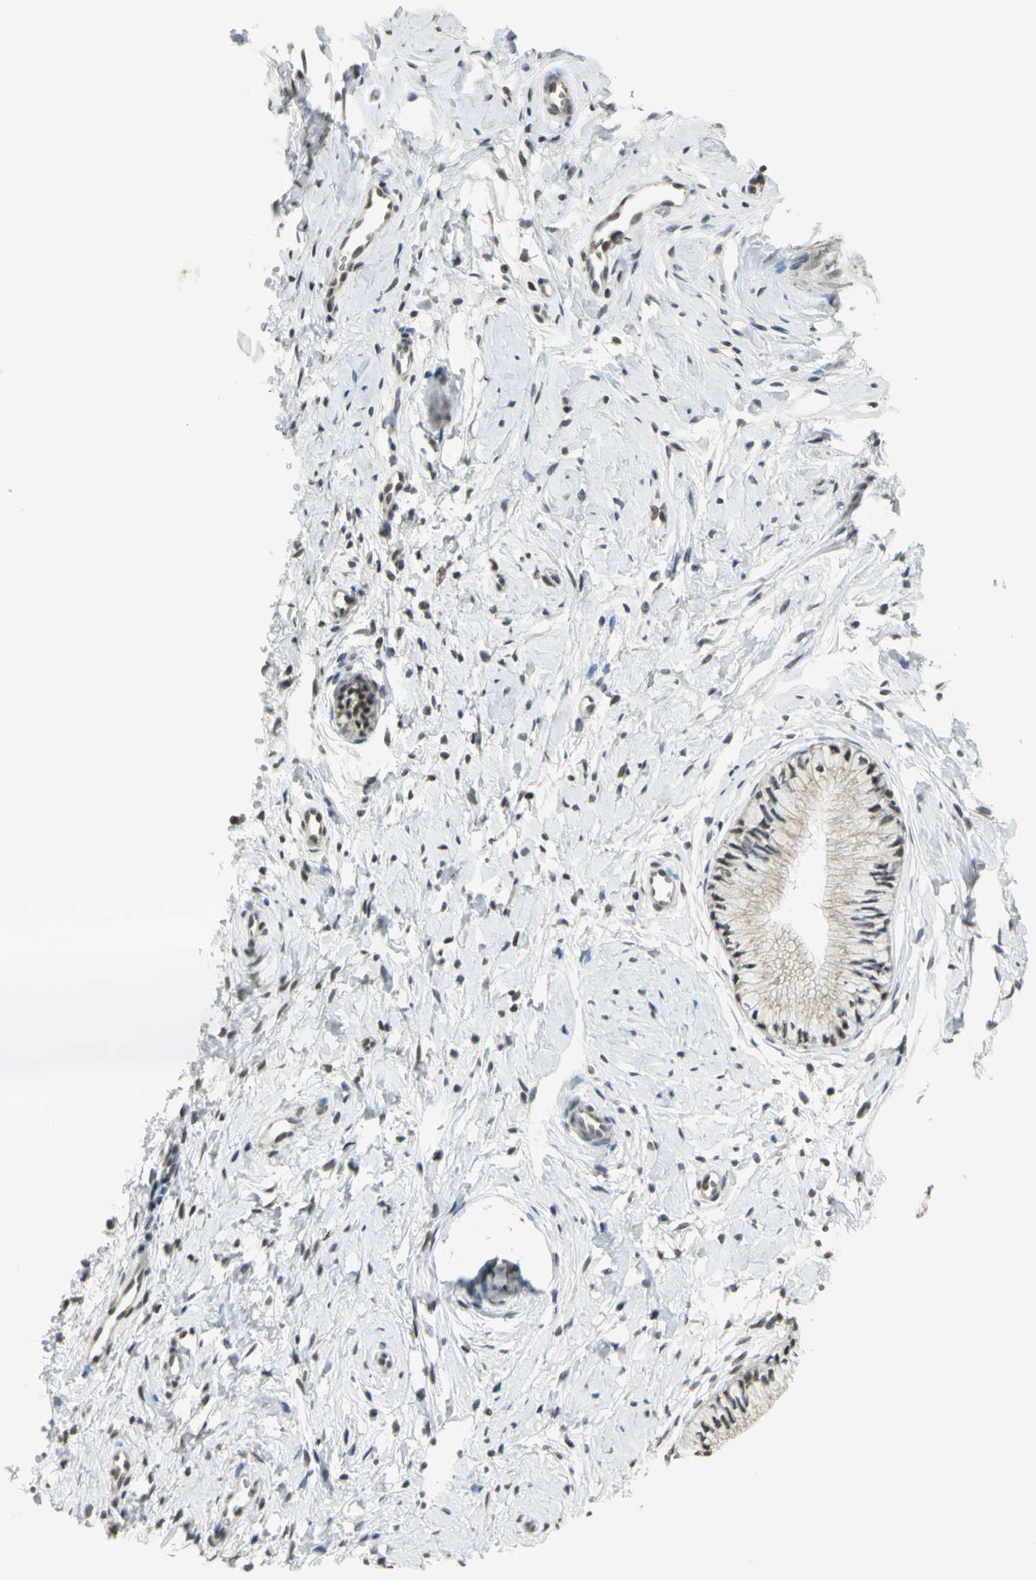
{"staining": {"intensity": "weak", "quantity": ">75%", "location": "cytoplasmic/membranous"}, "tissue": "cervix", "cell_type": "Glandular cells", "image_type": "normal", "snomed": [{"axis": "morphology", "description": "Normal tissue, NOS"}, {"axis": "topography", "description": "Cervix"}], "caption": "The micrograph exhibits immunohistochemical staining of normal cervix. There is weak cytoplasmic/membranous expression is identified in approximately >75% of glandular cells. The staining is performed using DAB brown chromogen to label protein expression. The nuclei are counter-stained blue using hematoxylin.", "gene": "SMARCA5", "patient": {"sex": "female", "age": 46}}